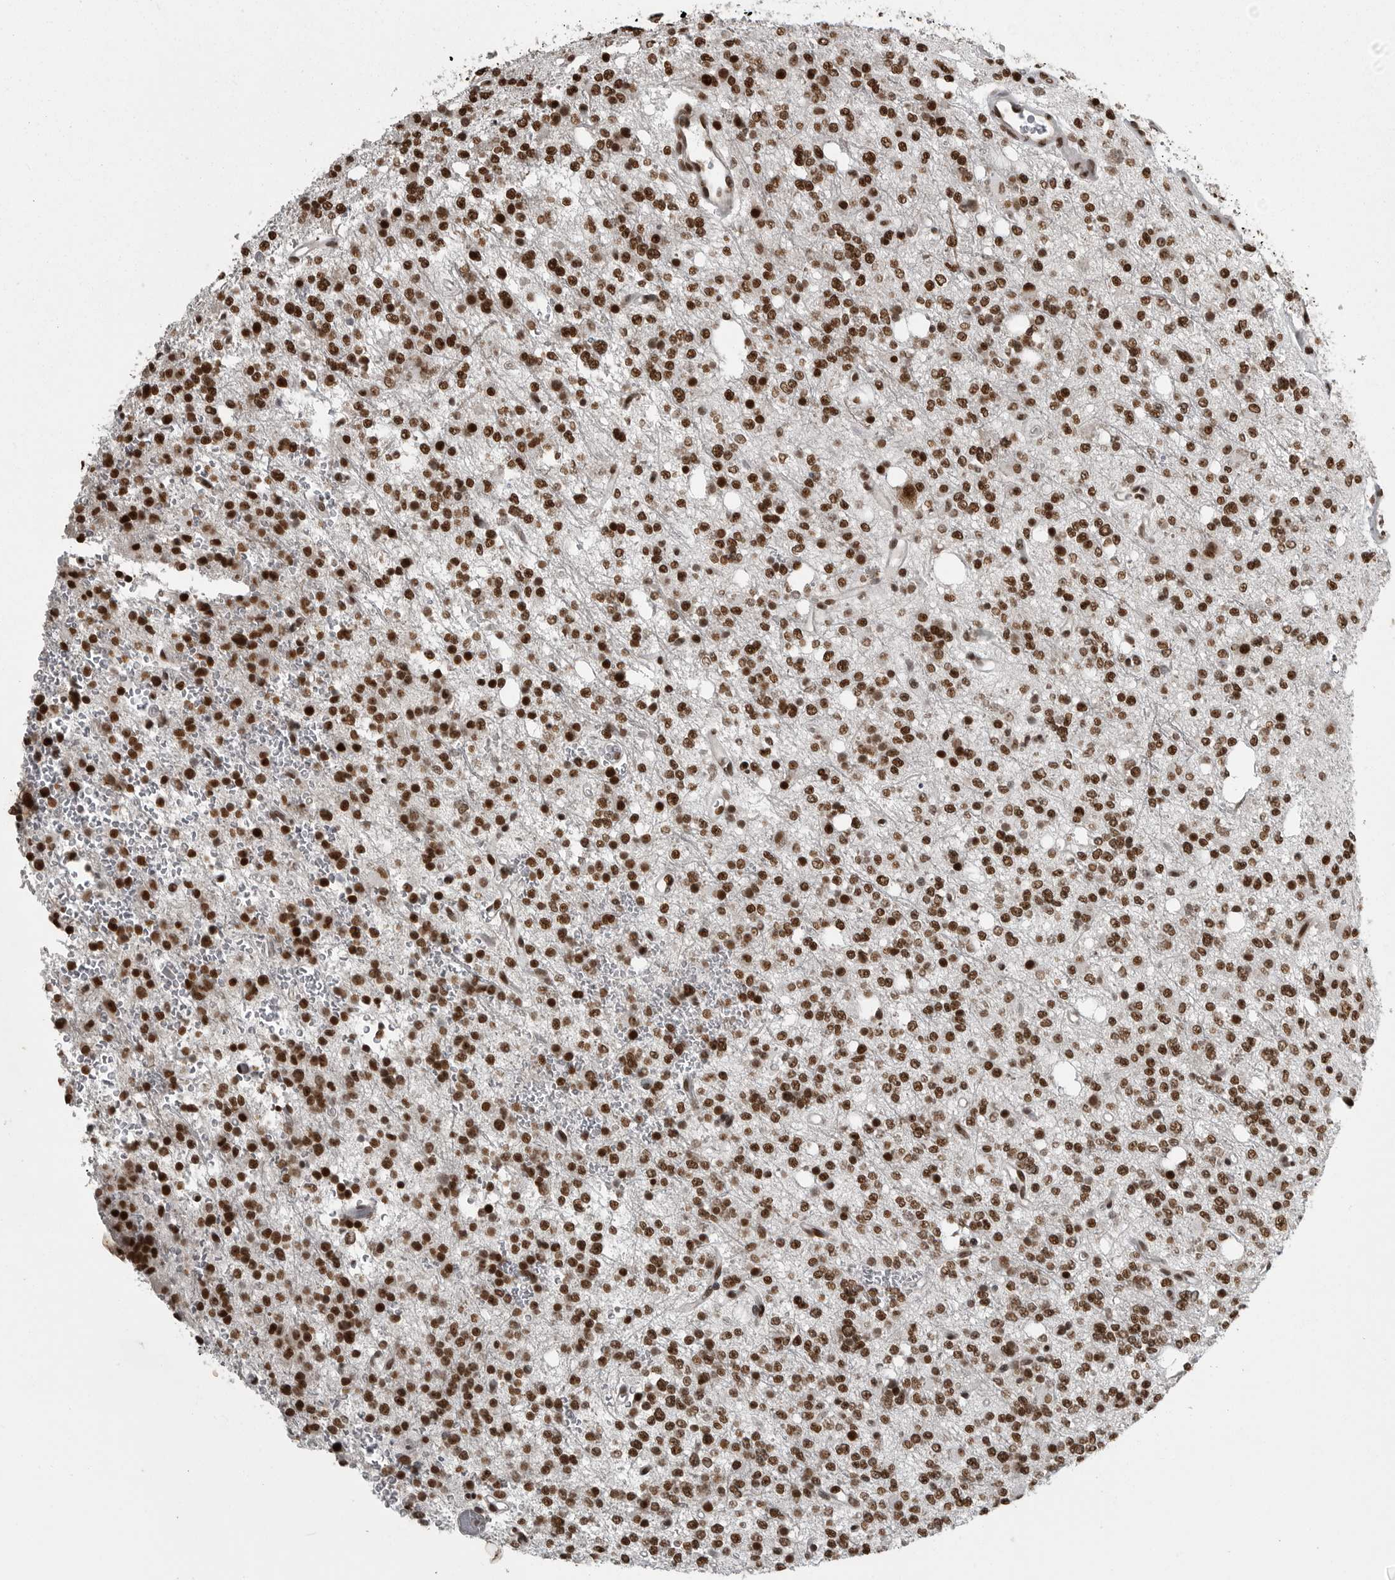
{"staining": {"intensity": "strong", "quantity": ">75%", "location": "nuclear"}, "tissue": "glioma", "cell_type": "Tumor cells", "image_type": "cancer", "snomed": [{"axis": "morphology", "description": "Glioma, malignant, High grade"}, {"axis": "topography", "description": "Brain"}], "caption": "IHC of high-grade glioma (malignant) displays high levels of strong nuclear expression in about >75% of tumor cells.", "gene": "YAF2", "patient": {"sex": "female", "age": 62}}